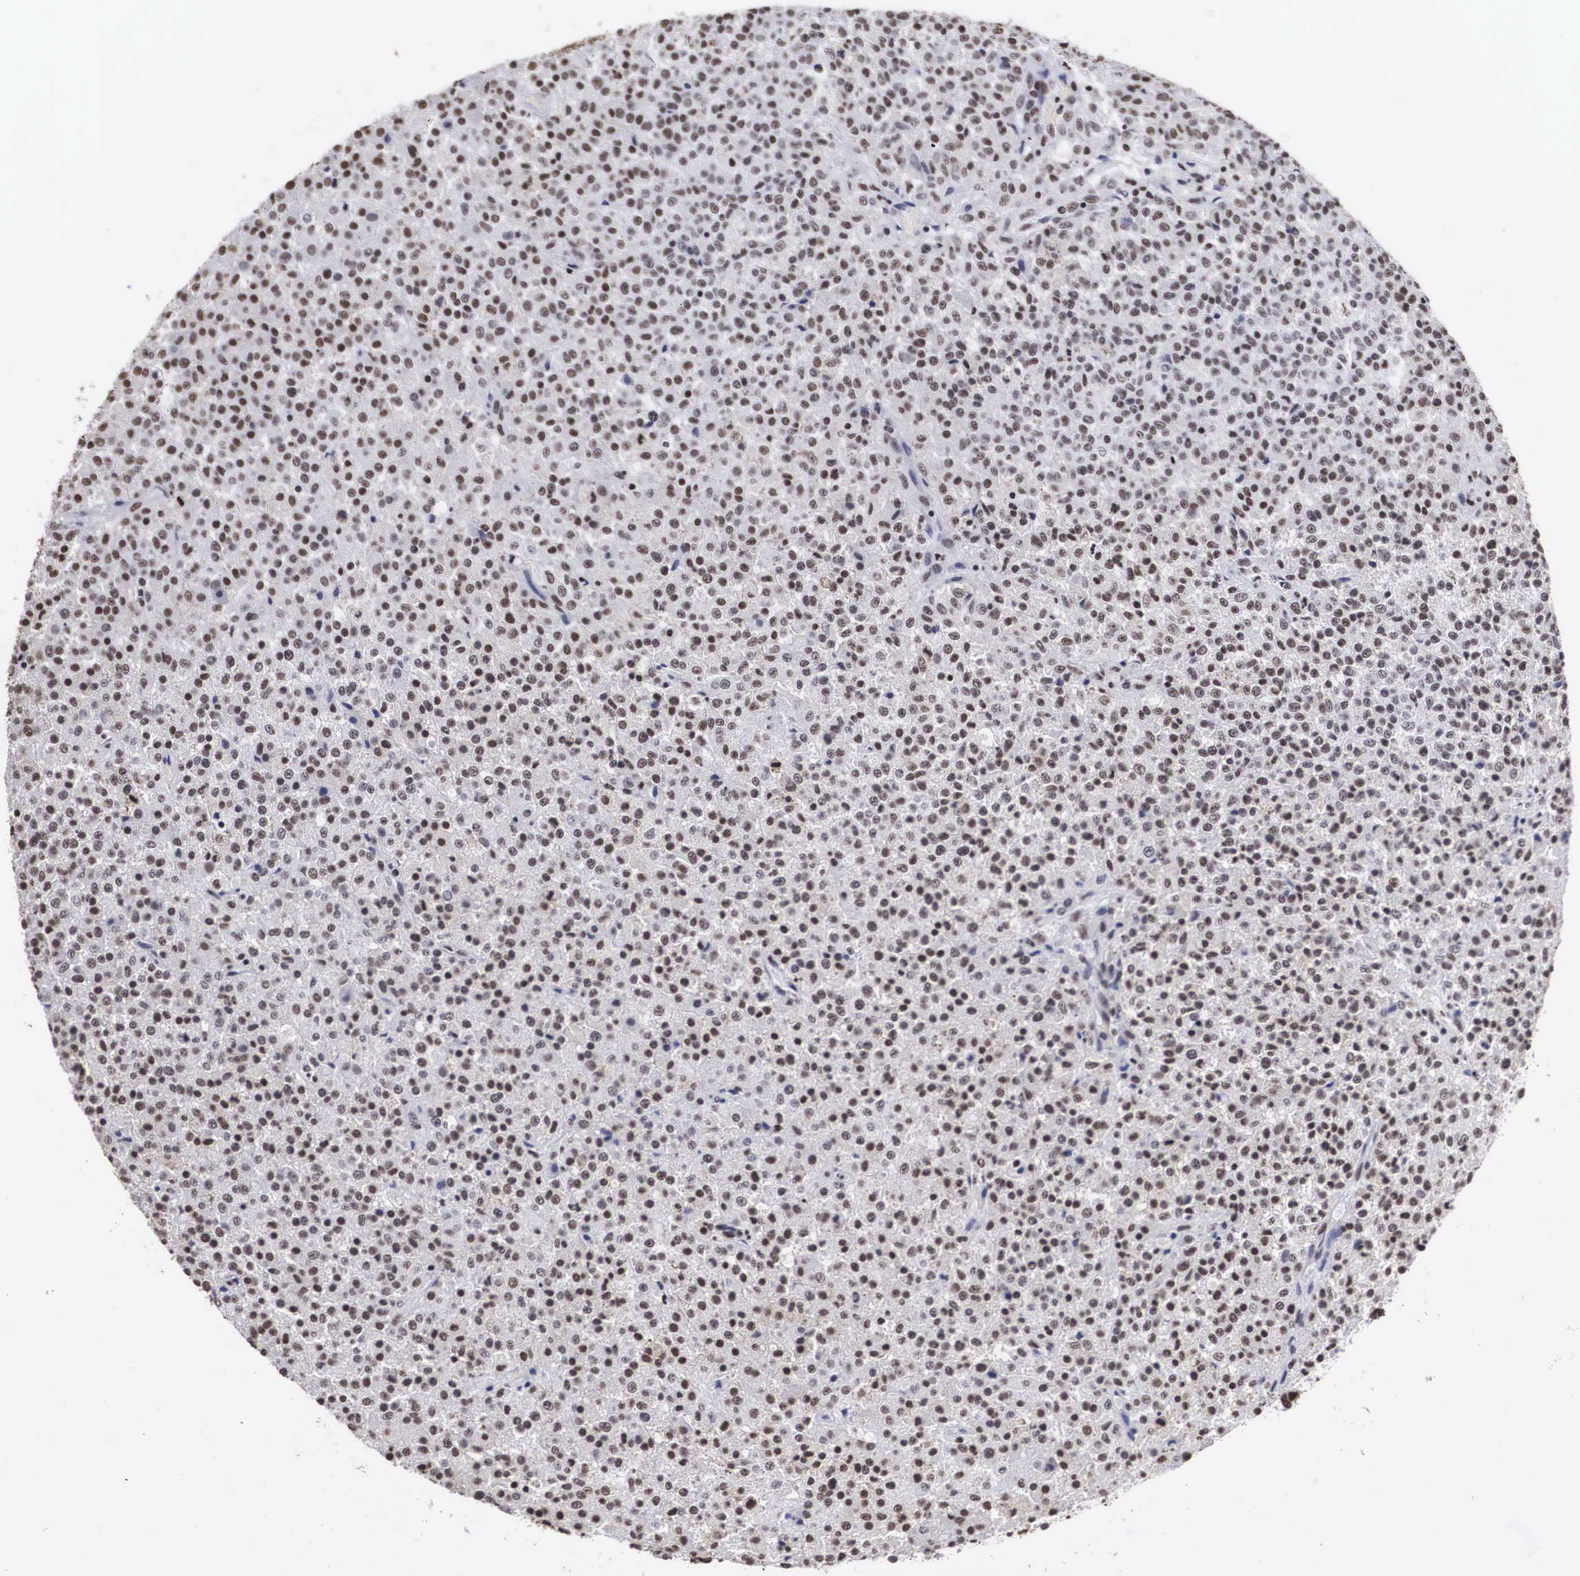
{"staining": {"intensity": "weak", "quantity": ">75%", "location": "nuclear"}, "tissue": "testis cancer", "cell_type": "Tumor cells", "image_type": "cancer", "snomed": [{"axis": "morphology", "description": "Seminoma, NOS"}, {"axis": "topography", "description": "Testis"}], "caption": "Testis cancer tissue exhibits weak nuclear expression in about >75% of tumor cells", "gene": "ACIN1", "patient": {"sex": "male", "age": 59}}